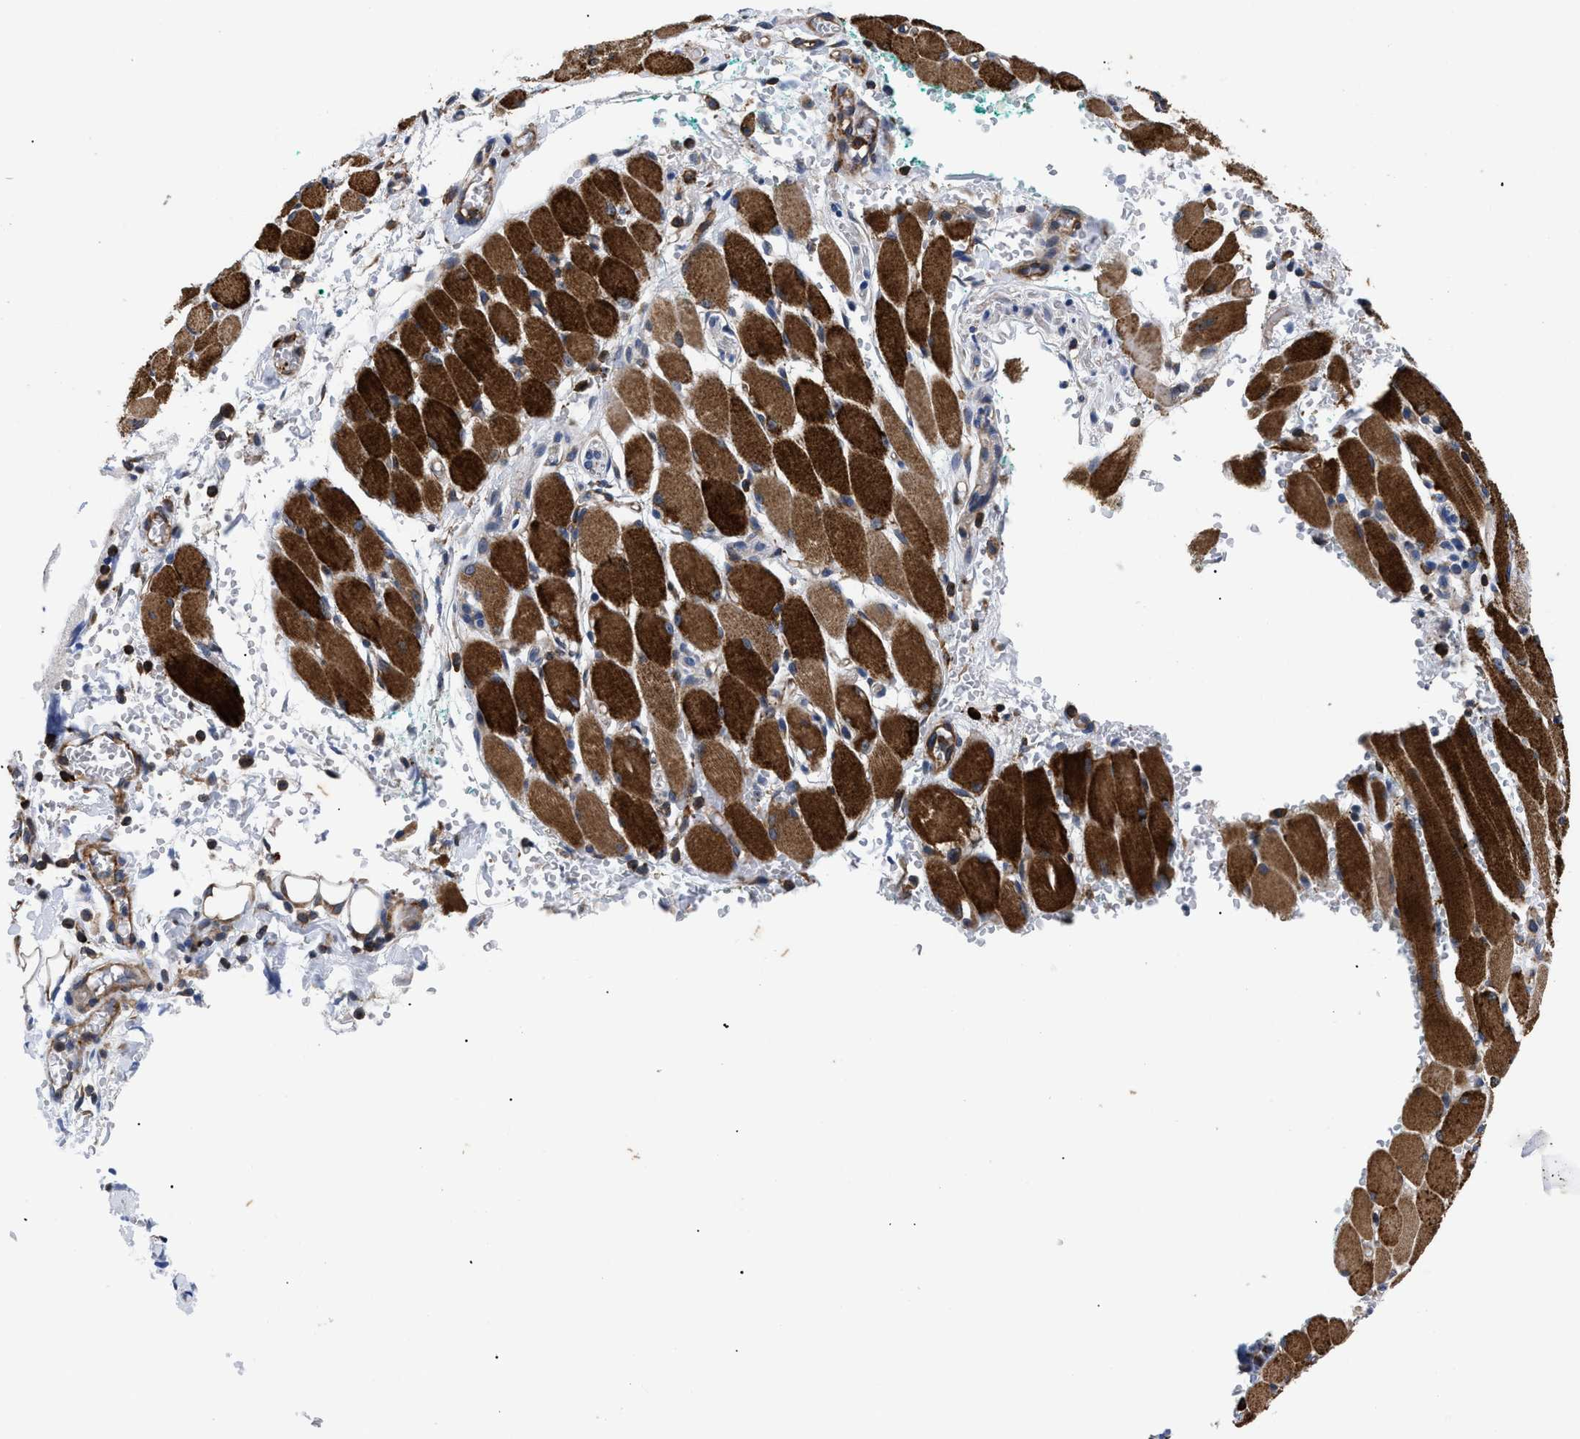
{"staining": {"intensity": "moderate", "quantity": "25%-75%", "location": "cytoplasmic/membranous"}, "tissue": "adipose tissue", "cell_type": "Adipocytes", "image_type": "normal", "snomed": [{"axis": "morphology", "description": "Squamous cell carcinoma, NOS"}, {"axis": "topography", "description": "Oral tissue"}, {"axis": "topography", "description": "Head-Neck"}], "caption": "Protein expression analysis of normal adipose tissue reveals moderate cytoplasmic/membranous expression in approximately 25%-75% of adipocytes.", "gene": "SPAST", "patient": {"sex": "female", "age": 50}}